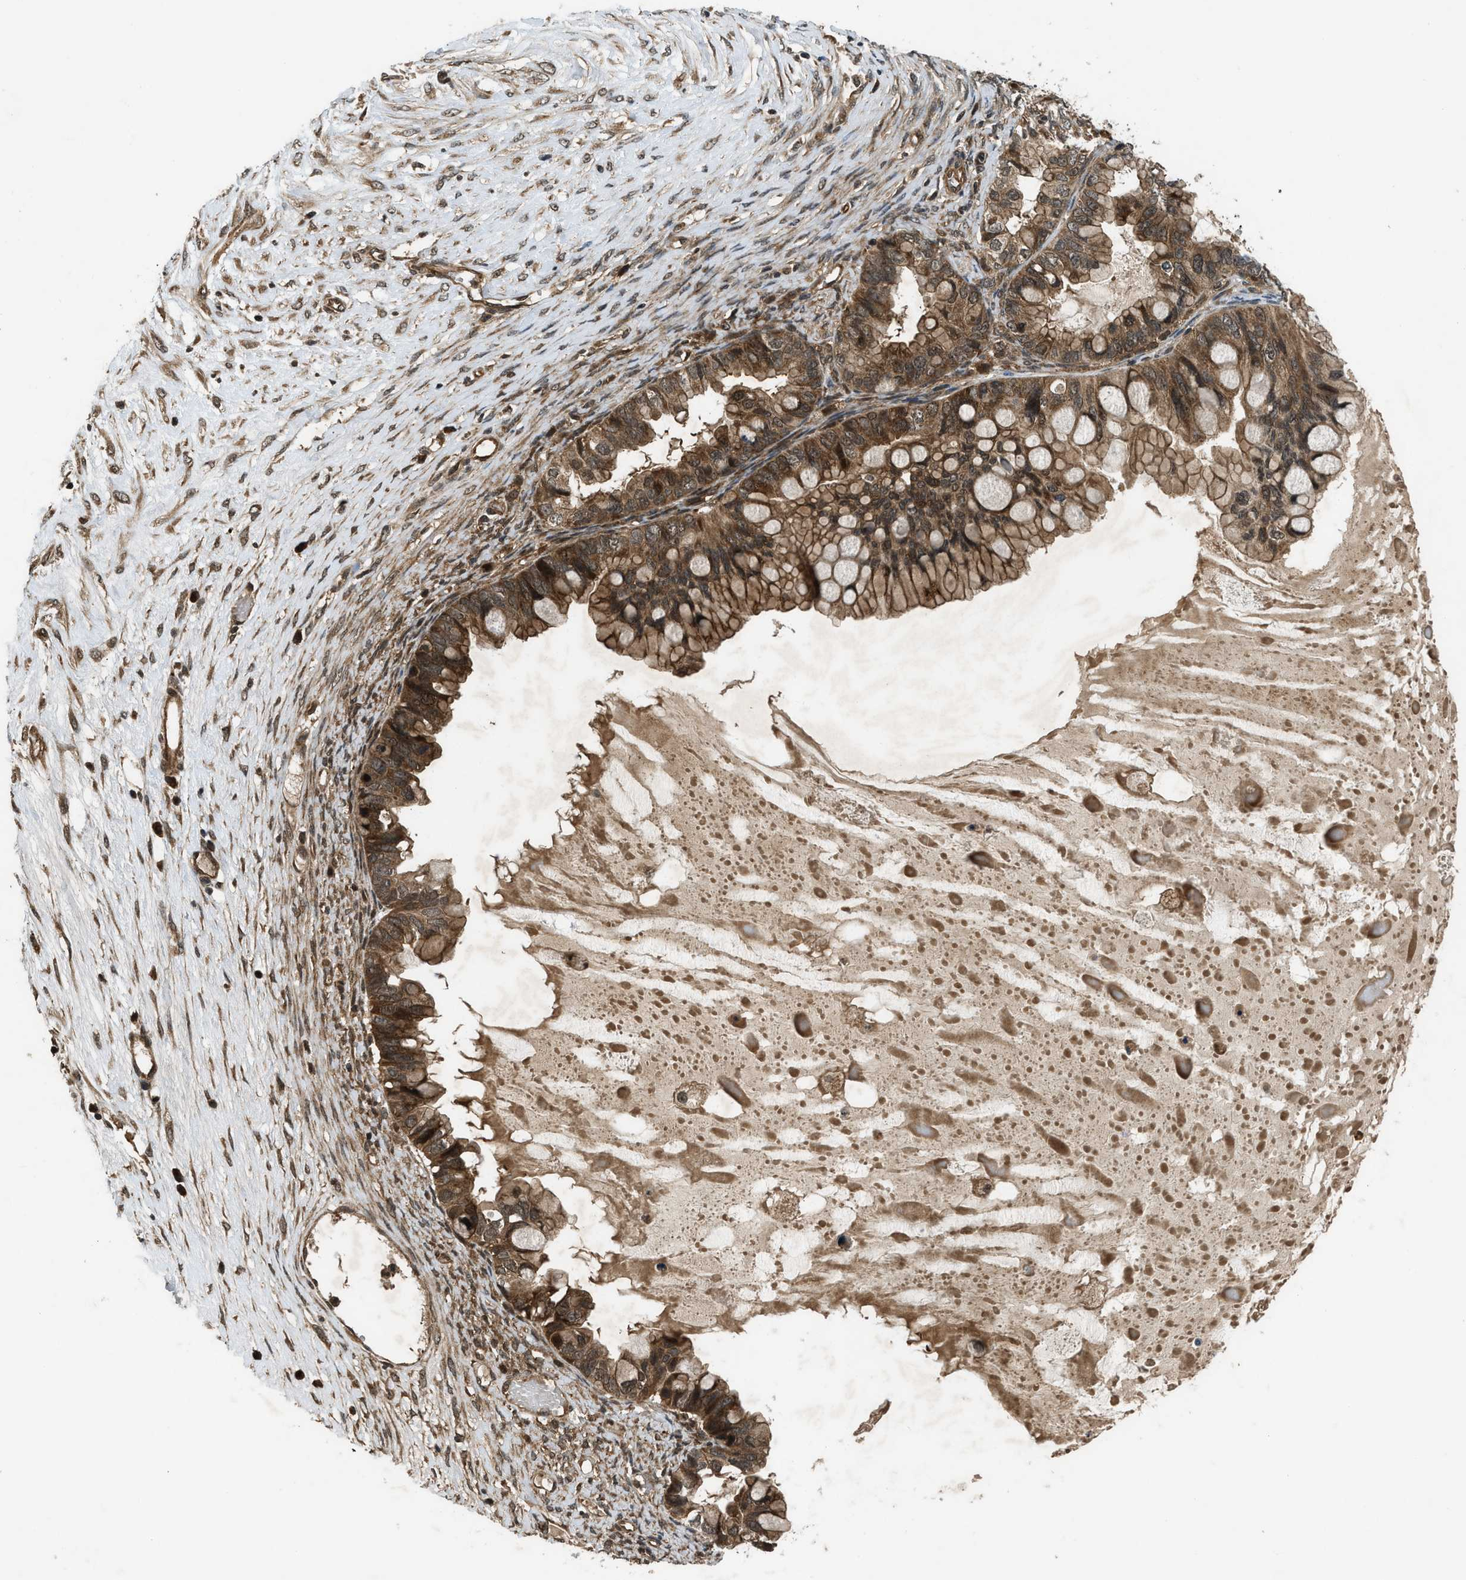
{"staining": {"intensity": "moderate", "quantity": ">75%", "location": "cytoplasmic/membranous"}, "tissue": "ovarian cancer", "cell_type": "Tumor cells", "image_type": "cancer", "snomed": [{"axis": "morphology", "description": "Cystadenocarcinoma, mucinous, NOS"}, {"axis": "topography", "description": "Ovary"}], "caption": "A photomicrograph of human ovarian cancer (mucinous cystadenocarcinoma) stained for a protein shows moderate cytoplasmic/membranous brown staining in tumor cells.", "gene": "RPS6KB1", "patient": {"sex": "female", "age": 80}}